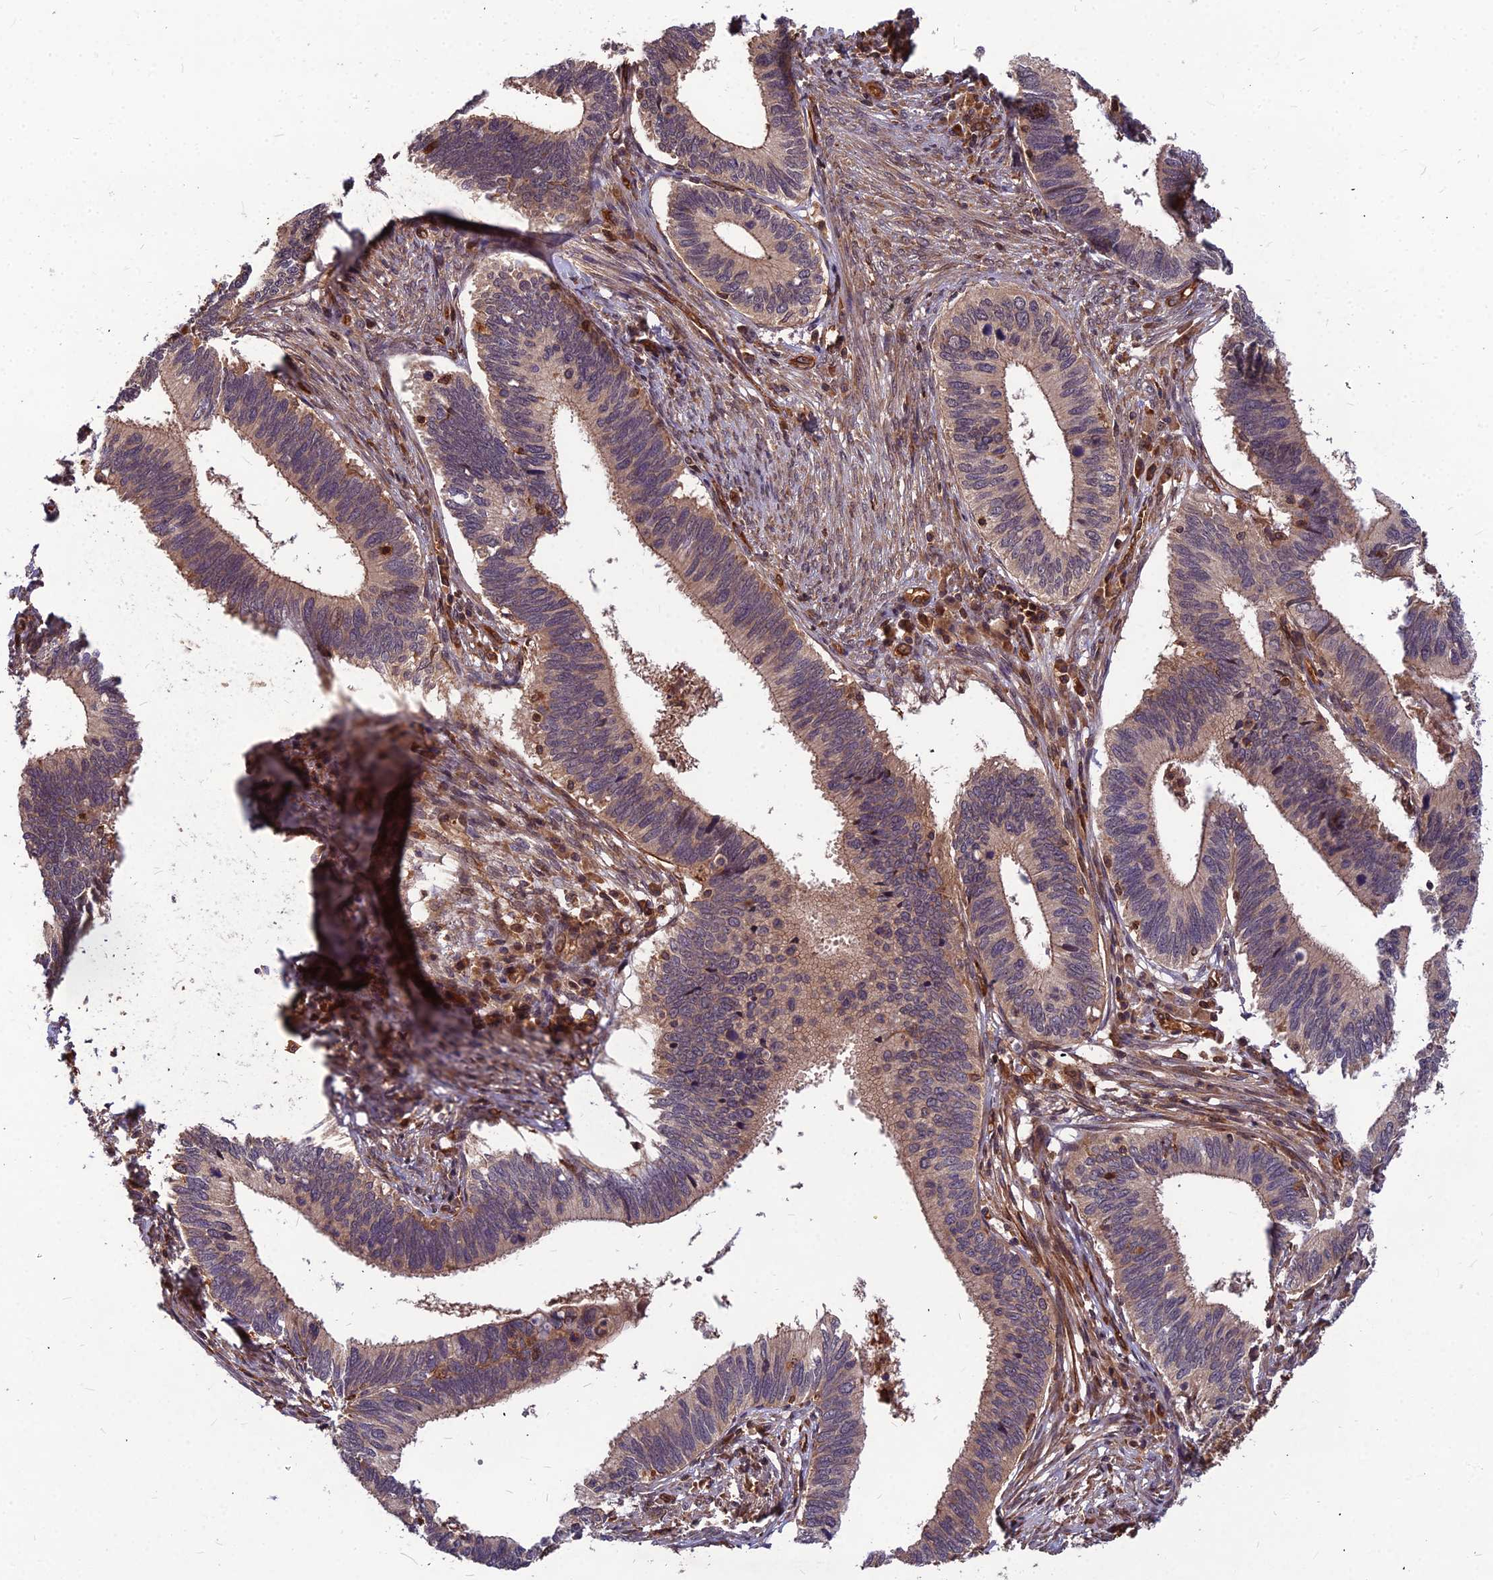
{"staining": {"intensity": "weak", "quantity": "25%-75%", "location": "cytoplasmic/membranous"}, "tissue": "cervical cancer", "cell_type": "Tumor cells", "image_type": "cancer", "snomed": [{"axis": "morphology", "description": "Adenocarcinoma, NOS"}, {"axis": "topography", "description": "Cervix"}], "caption": "Tumor cells demonstrate low levels of weak cytoplasmic/membranous staining in about 25%-75% of cells in human cervical adenocarcinoma.", "gene": "ZNF467", "patient": {"sex": "female", "age": 42}}